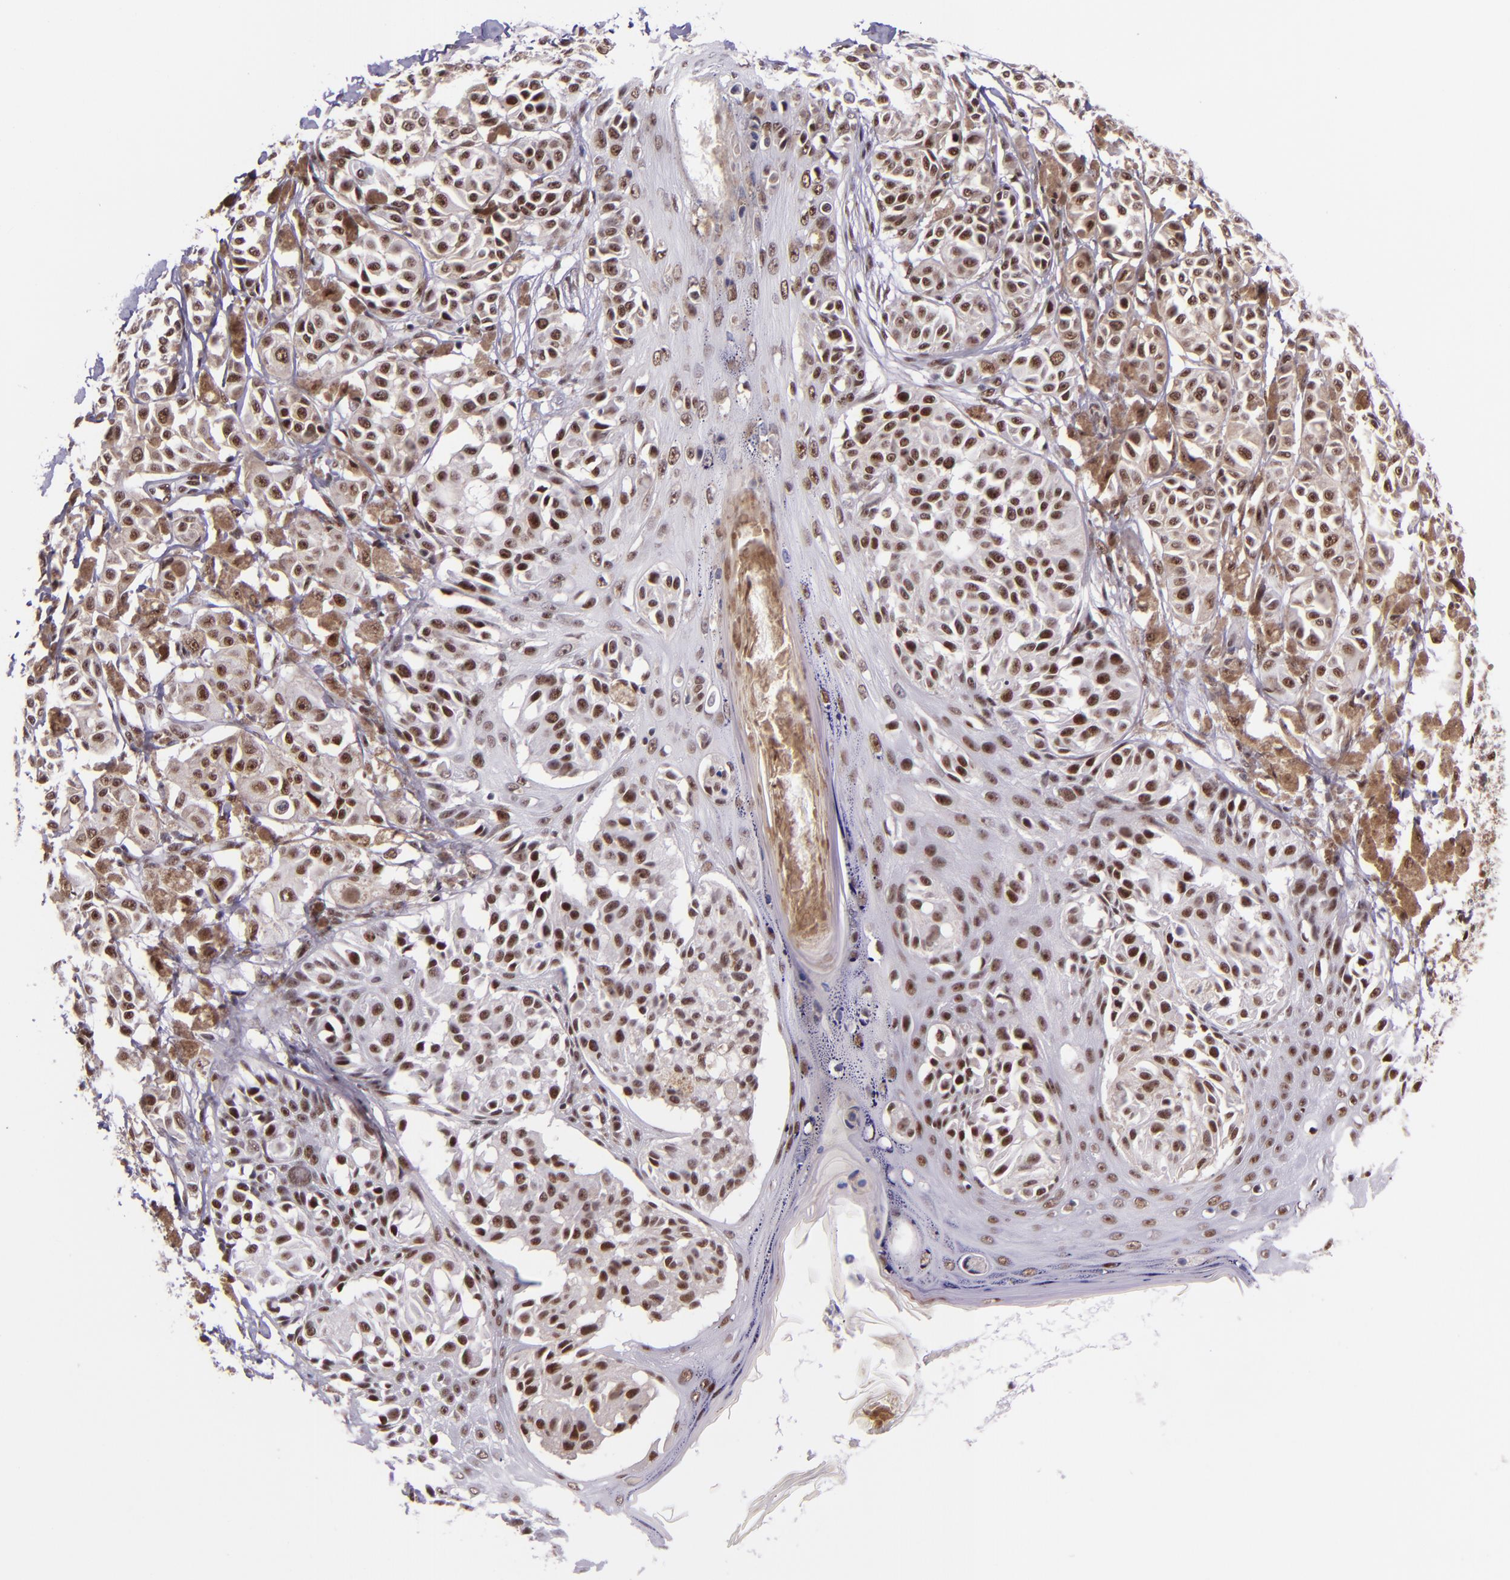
{"staining": {"intensity": "moderate", "quantity": "25%-75%", "location": "nuclear"}, "tissue": "melanoma", "cell_type": "Tumor cells", "image_type": "cancer", "snomed": [{"axis": "morphology", "description": "Malignant melanoma, NOS"}, {"axis": "topography", "description": "Skin"}], "caption": "Malignant melanoma stained for a protein exhibits moderate nuclear positivity in tumor cells. The staining was performed using DAB (3,3'-diaminobenzidine), with brown indicating positive protein expression. Nuclei are stained blue with hematoxylin.", "gene": "GPKOW", "patient": {"sex": "male", "age": 76}}